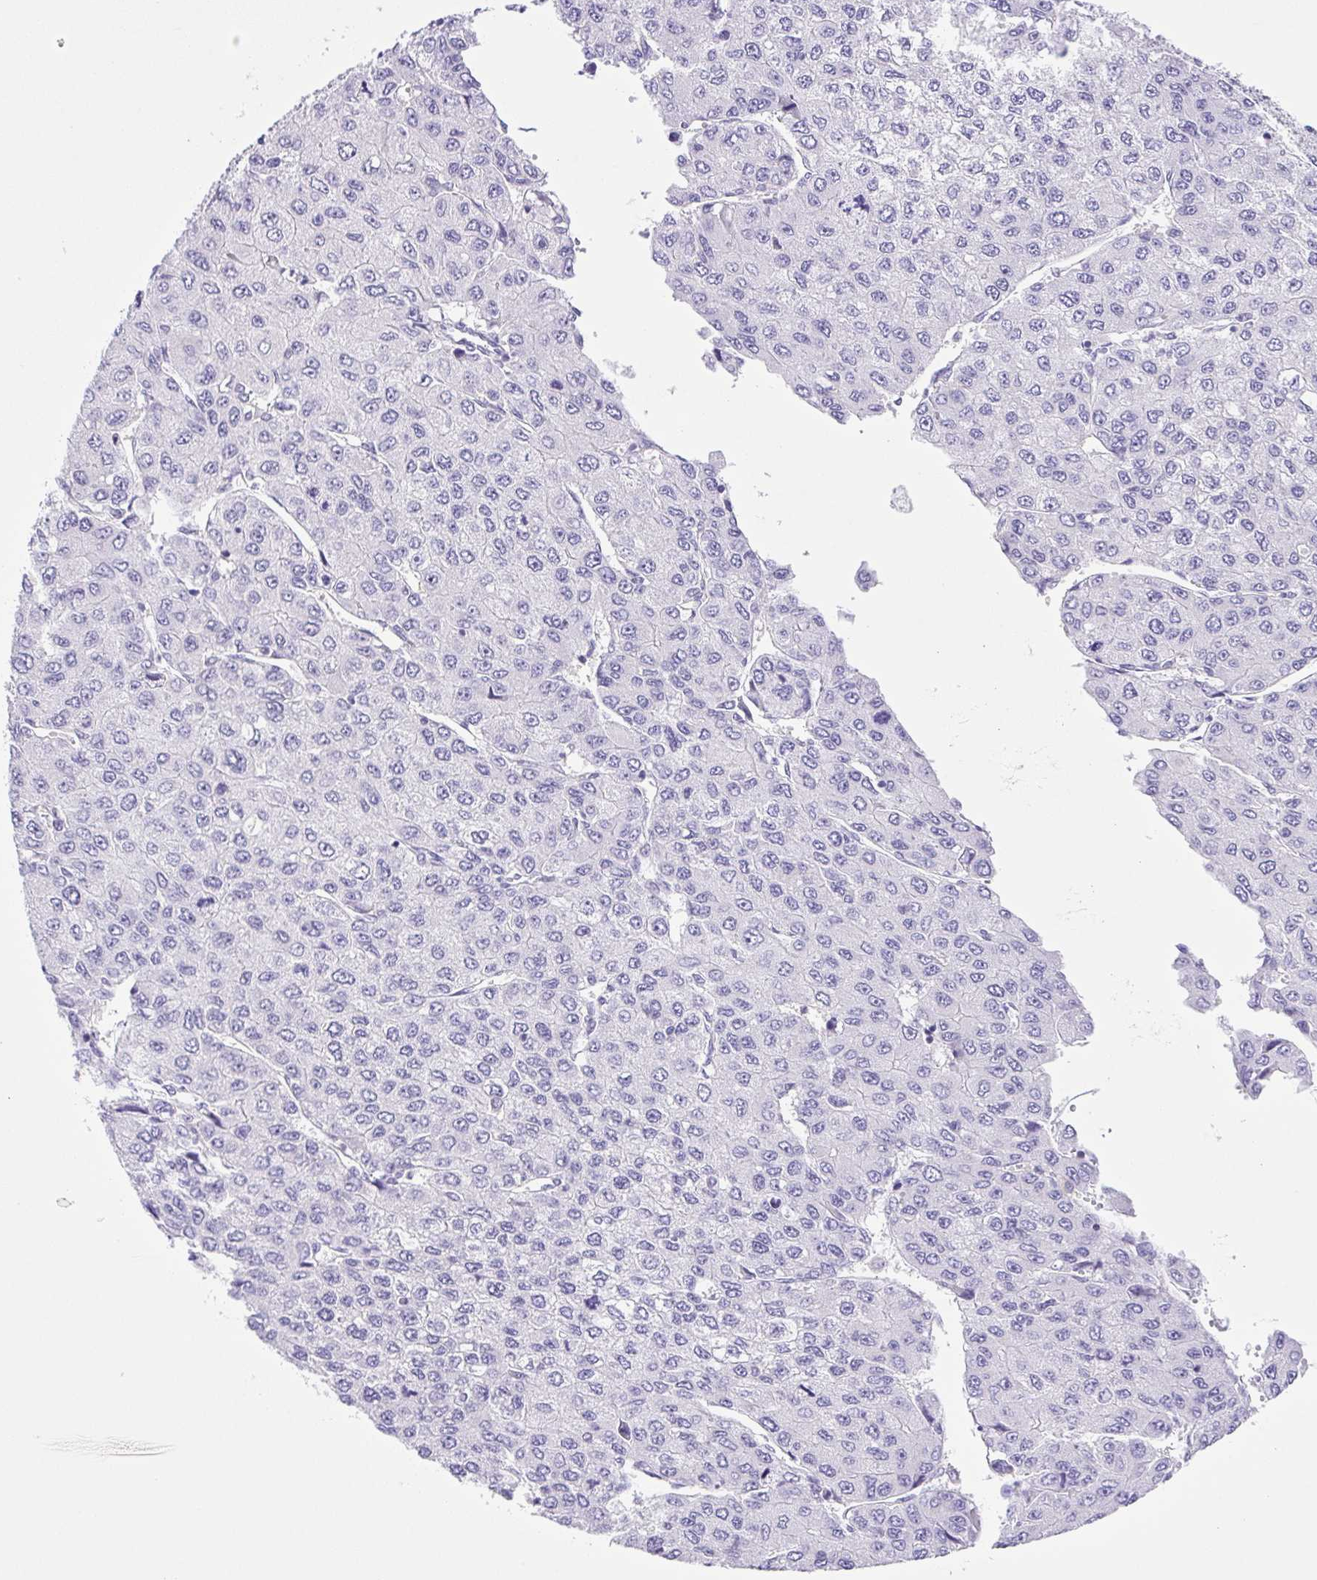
{"staining": {"intensity": "negative", "quantity": "none", "location": "none"}, "tissue": "liver cancer", "cell_type": "Tumor cells", "image_type": "cancer", "snomed": [{"axis": "morphology", "description": "Carcinoma, Hepatocellular, NOS"}, {"axis": "topography", "description": "Liver"}], "caption": "A photomicrograph of liver cancer stained for a protein displays no brown staining in tumor cells. (DAB (3,3'-diaminobenzidine) immunohistochemistry visualized using brightfield microscopy, high magnification).", "gene": "SYNPR", "patient": {"sex": "female", "age": 66}}